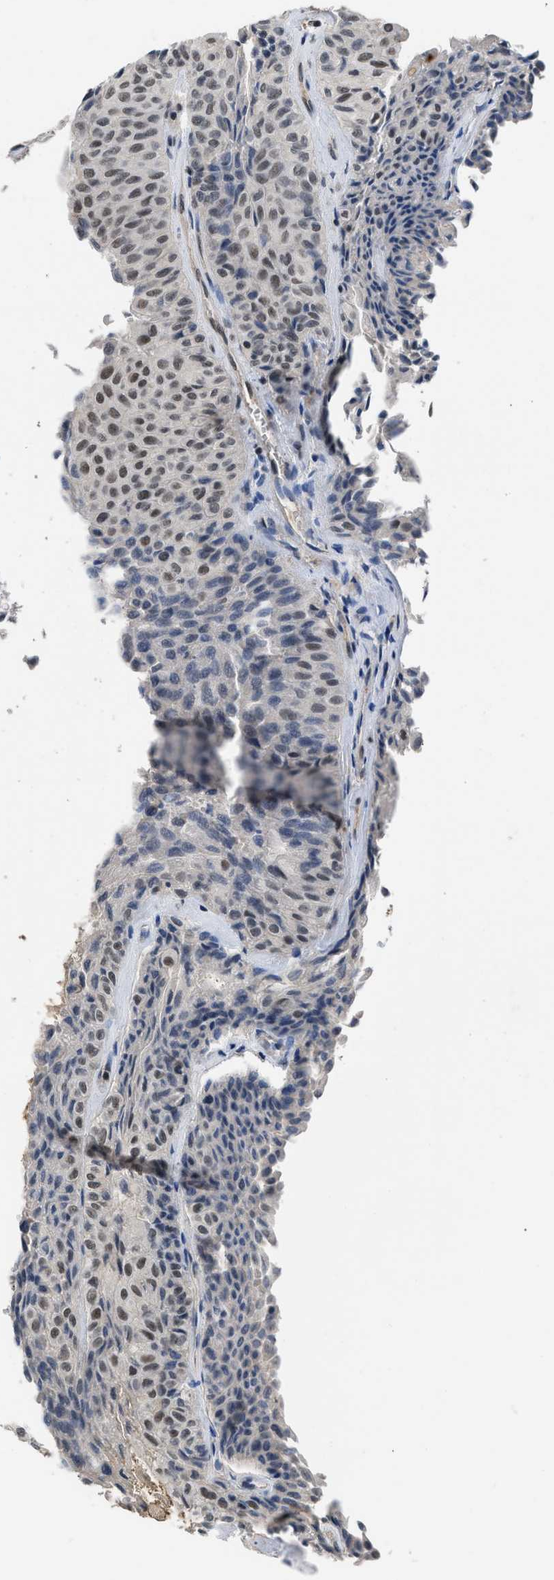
{"staining": {"intensity": "moderate", "quantity": "25%-75%", "location": "nuclear"}, "tissue": "urothelial cancer", "cell_type": "Tumor cells", "image_type": "cancer", "snomed": [{"axis": "morphology", "description": "Urothelial carcinoma, Low grade"}, {"axis": "topography", "description": "Urinary bladder"}], "caption": "Urothelial cancer was stained to show a protein in brown. There is medium levels of moderate nuclear staining in approximately 25%-75% of tumor cells. (DAB (3,3'-diaminobenzidine) = brown stain, brightfield microscopy at high magnification).", "gene": "TERF2IP", "patient": {"sex": "male", "age": 78}}